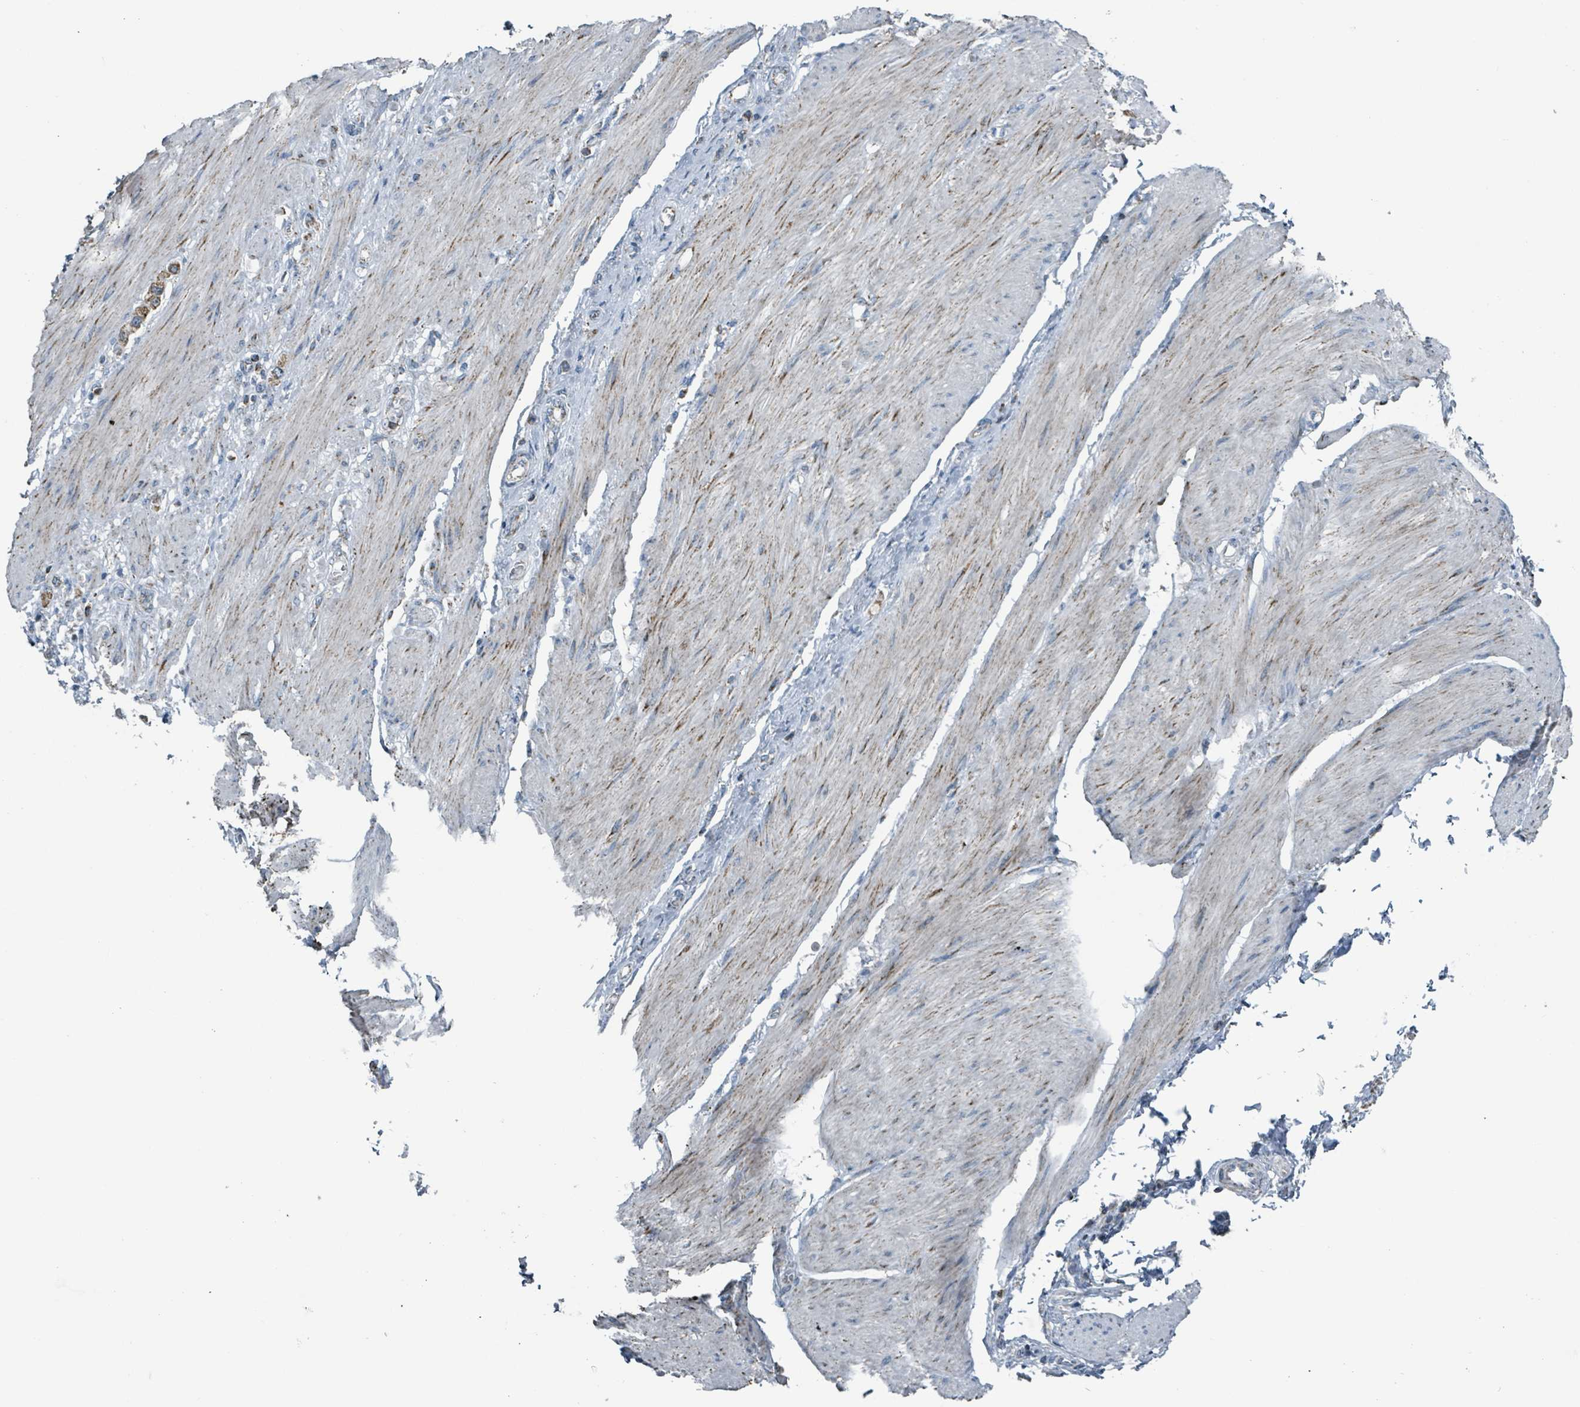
{"staining": {"intensity": "moderate", "quantity": ">75%", "location": "cytoplasmic/membranous"}, "tissue": "stomach cancer", "cell_type": "Tumor cells", "image_type": "cancer", "snomed": [{"axis": "morphology", "description": "Adenocarcinoma, NOS"}, {"axis": "topography", "description": "Stomach"}], "caption": "Adenocarcinoma (stomach) stained with immunohistochemistry displays moderate cytoplasmic/membranous staining in about >75% of tumor cells.", "gene": "ABHD18", "patient": {"sex": "female", "age": 65}}